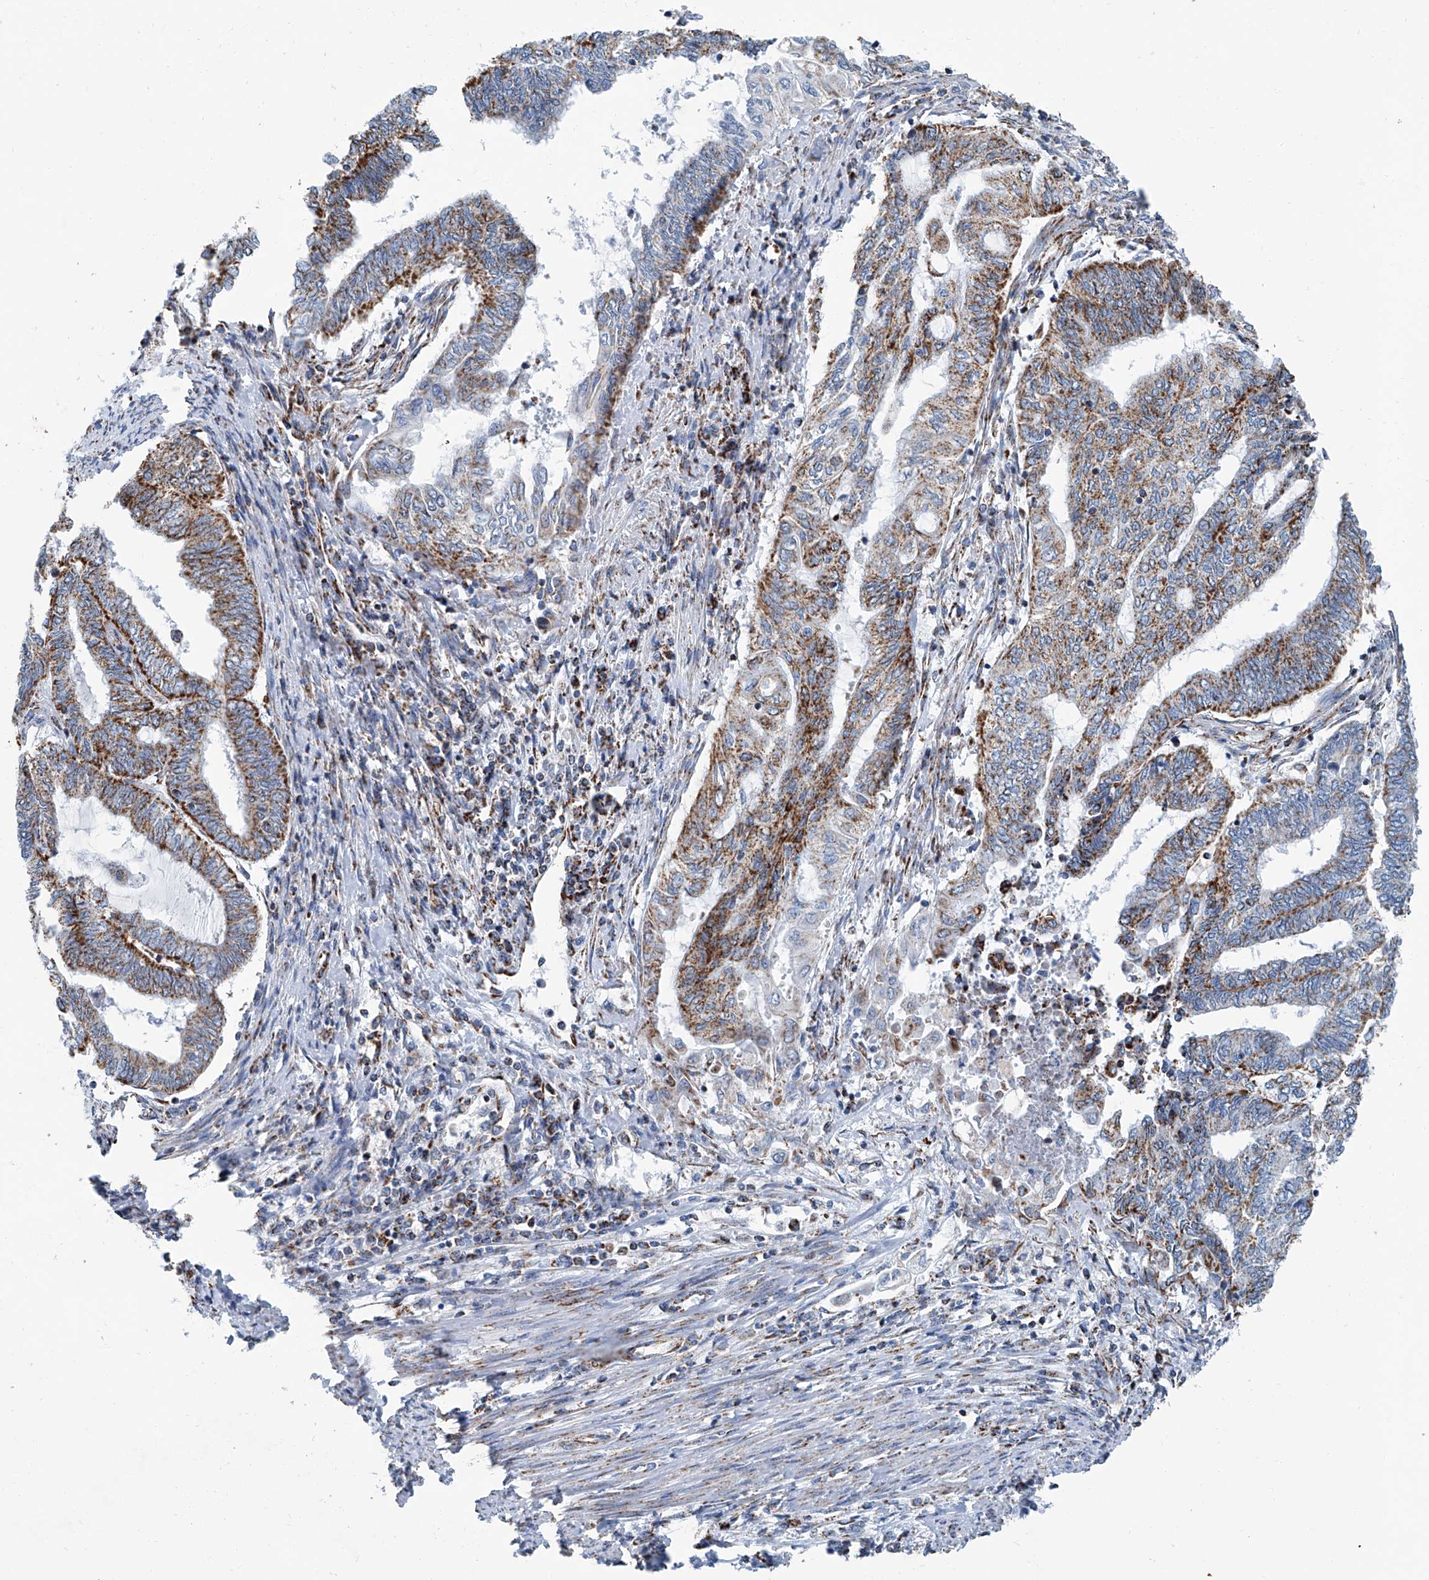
{"staining": {"intensity": "moderate", "quantity": "25%-75%", "location": "cytoplasmic/membranous"}, "tissue": "endometrial cancer", "cell_type": "Tumor cells", "image_type": "cancer", "snomed": [{"axis": "morphology", "description": "Adenocarcinoma, NOS"}, {"axis": "topography", "description": "Uterus"}, {"axis": "topography", "description": "Endometrium"}], "caption": "The immunohistochemical stain labels moderate cytoplasmic/membranous expression in tumor cells of endometrial cancer tissue. (brown staining indicates protein expression, while blue staining denotes nuclei).", "gene": "MT-ND1", "patient": {"sex": "female", "age": 70}}